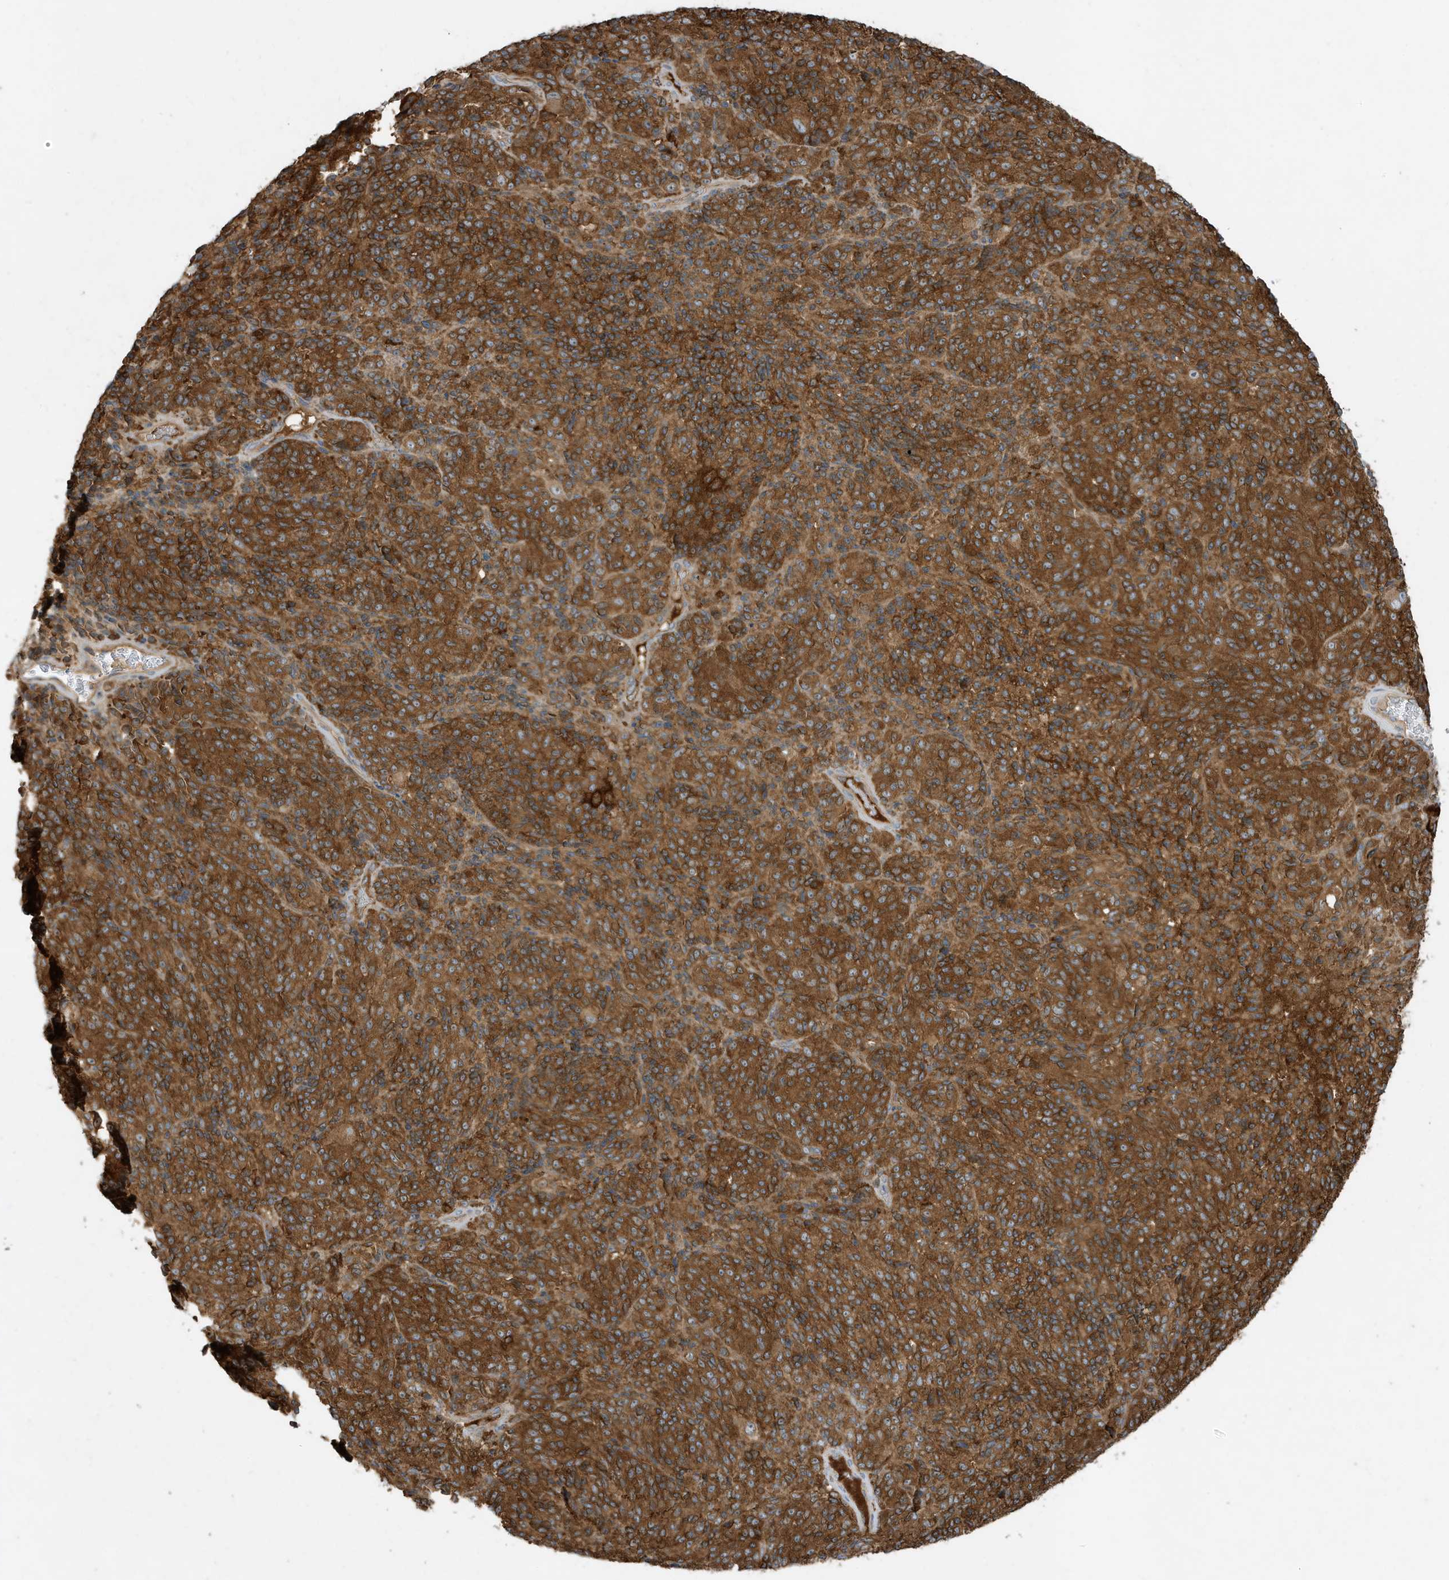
{"staining": {"intensity": "strong", "quantity": ">75%", "location": "cytoplasmic/membranous"}, "tissue": "melanoma", "cell_type": "Tumor cells", "image_type": "cancer", "snomed": [{"axis": "morphology", "description": "Malignant melanoma, Metastatic site"}, {"axis": "topography", "description": "Brain"}], "caption": "Strong cytoplasmic/membranous protein expression is seen in about >75% of tumor cells in malignant melanoma (metastatic site).", "gene": "ABTB1", "patient": {"sex": "female", "age": 56}}